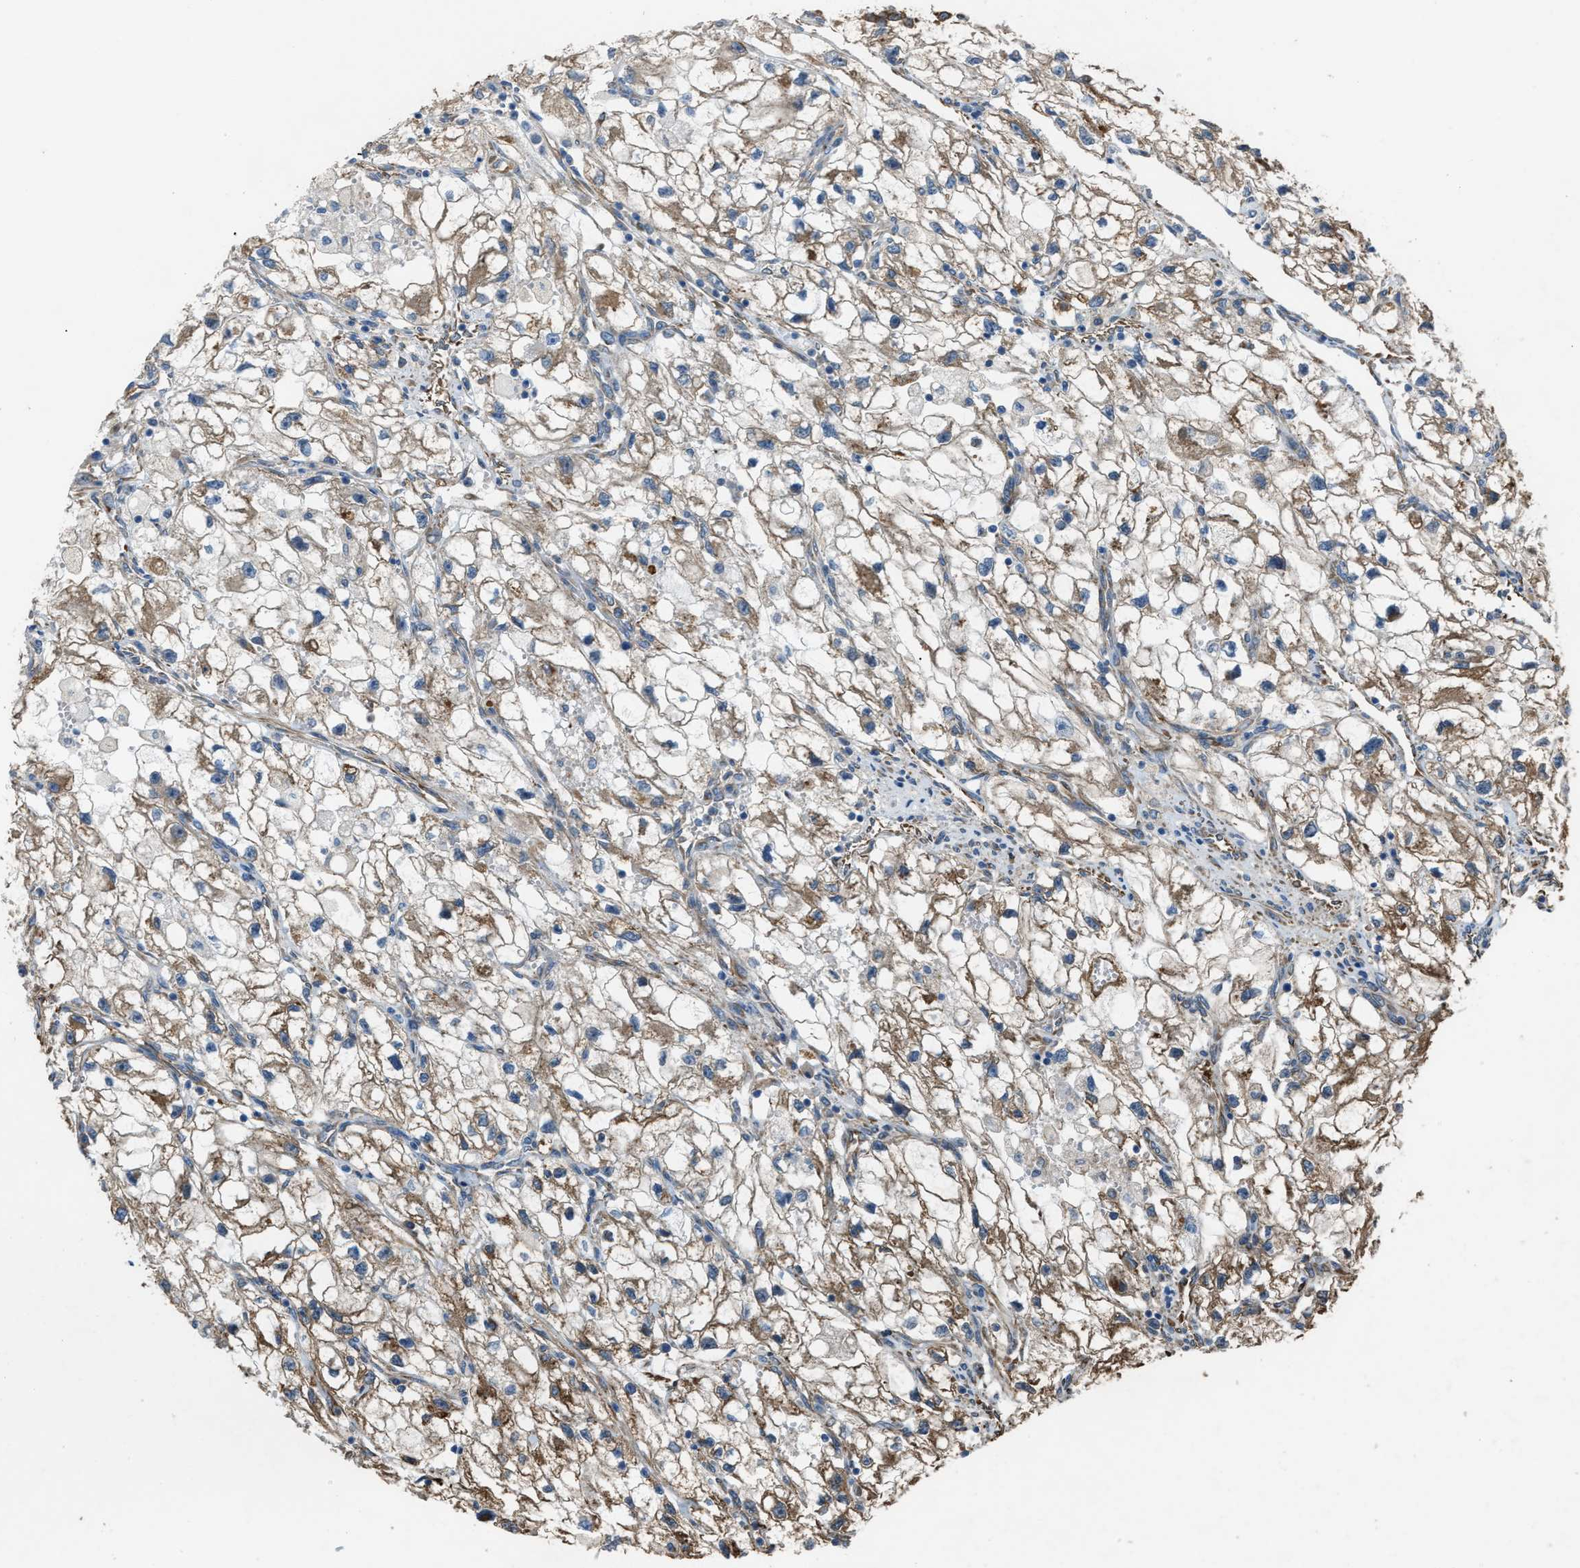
{"staining": {"intensity": "moderate", "quantity": ">75%", "location": "cytoplasmic/membranous"}, "tissue": "renal cancer", "cell_type": "Tumor cells", "image_type": "cancer", "snomed": [{"axis": "morphology", "description": "Adenocarcinoma, NOS"}, {"axis": "topography", "description": "Kidney"}], "caption": "This is an image of immunohistochemistry staining of renal cancer, which shows moderate expression in the cytoplasmic/membranous of tumor cells.", "gene": "TRPC1", "patient": {"sex": "female", "age": 70}}